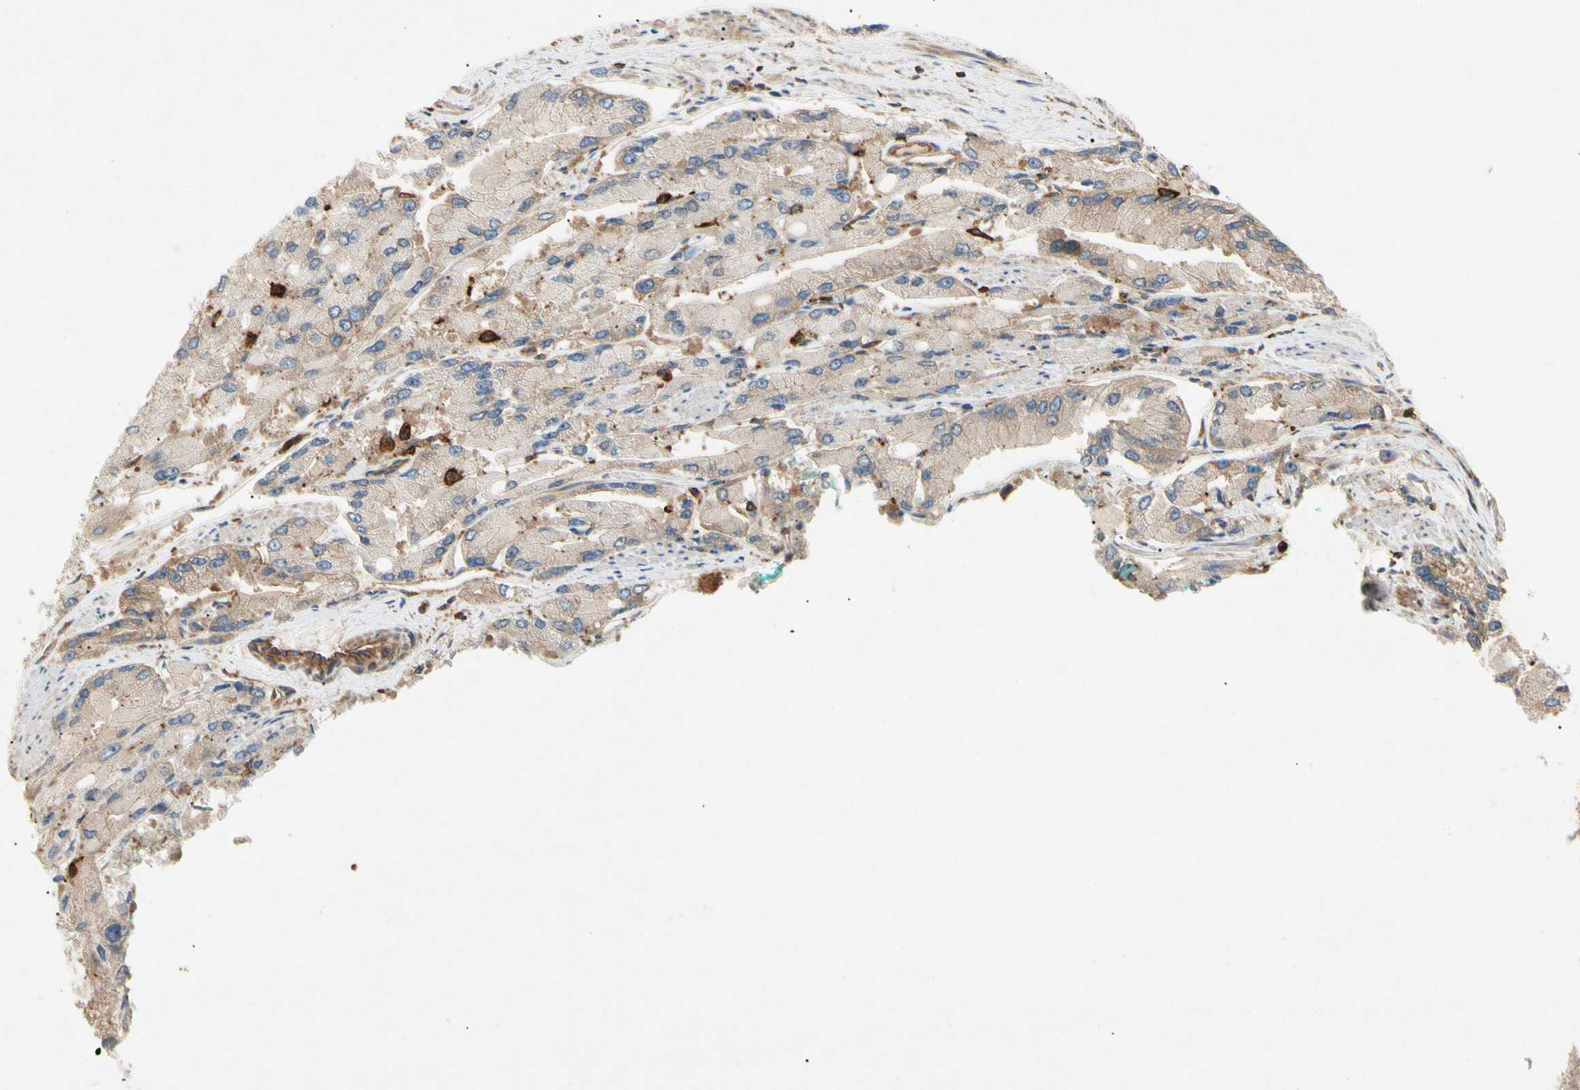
{"staining": {"intensity": "moderate", "quantity": ">75%", "location": "cytoplasmic/membranous"}, "tissue": "prostate cancer", "cell_type": "Tumor cells", "image_type": "cancer", "snomed": [{"axis": "morphology", "description": "Adenocarcinoma, High grade"}, {"axis": "topography", "description": "Prostate"}], "caption": "Immunohistochemistry photomicrograph of neoplastic tissue: prostate high-grade adenocarcinoma stained using immunohistochemistry (IHC) exhibits medium levels of moderate protein expression localized specifically in the cytoplasmic/membranous of tumor cells, appearing as a cytoplasmic/membranous brown color.", "gene": "ARPC2", "patient": {"sex": "male", "age": 58}}